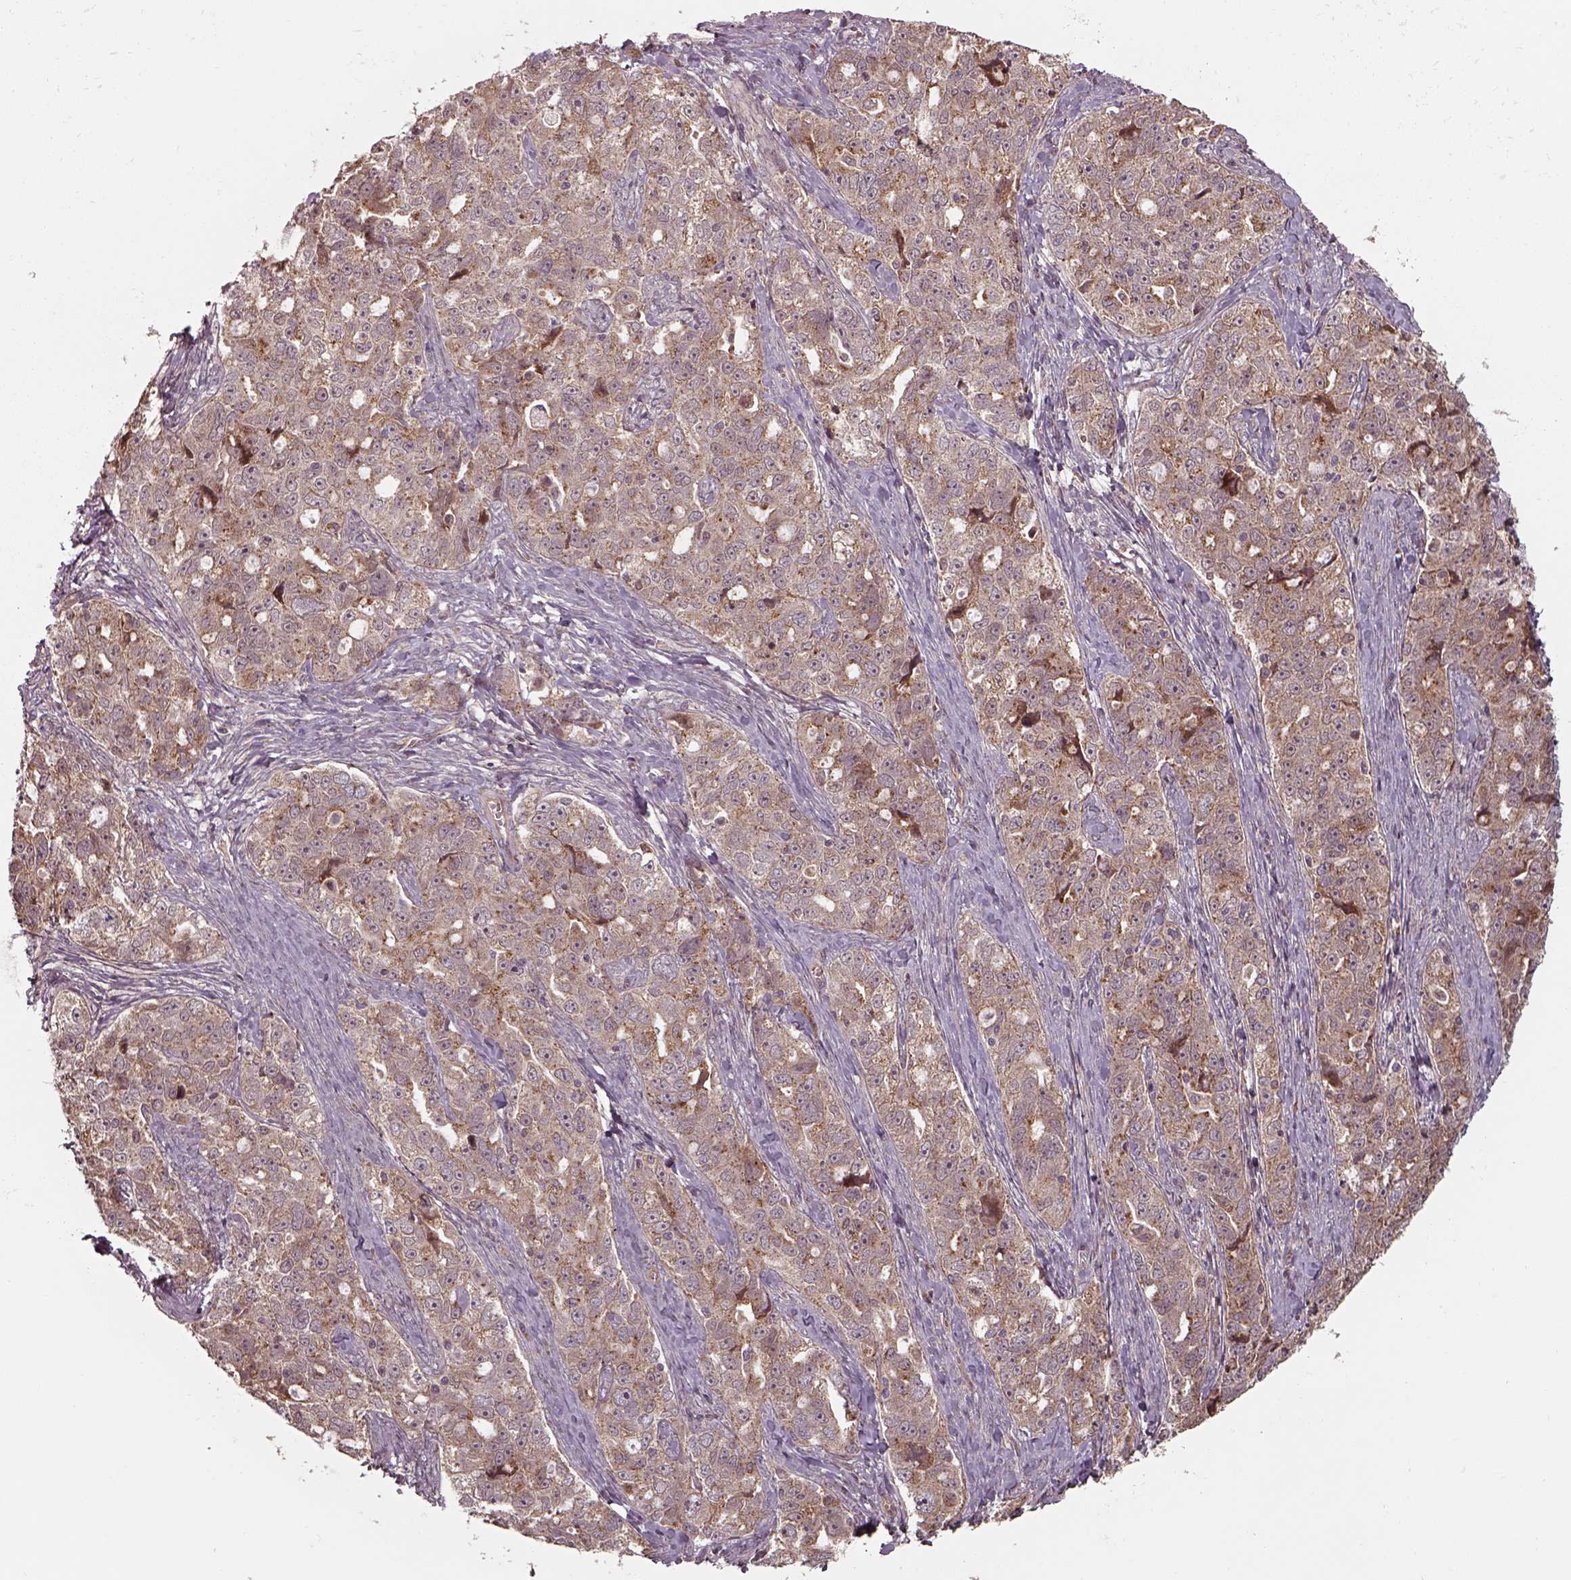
{"staining": {"intensity": "moderate", "quantity": ">75%", "location": "cytoplasmic/membranous"}, "tissue": "ovarian cancer", "cell_type": "Tumor cells", "image_type": "cancer", "snomed": [{"axis": "morphology", "description": "Cystadenocarcinoma, serous, NOS"}, {"axis": "topography", "description": "Ovary"}], "caption": "Ovarian cancer (serous cystadenocarcinoma) stained with a protein marker exhibits moderate staining in tumor cells.", "gene": "CHMP3", "patient": {"sex": "female", "age": 51}}